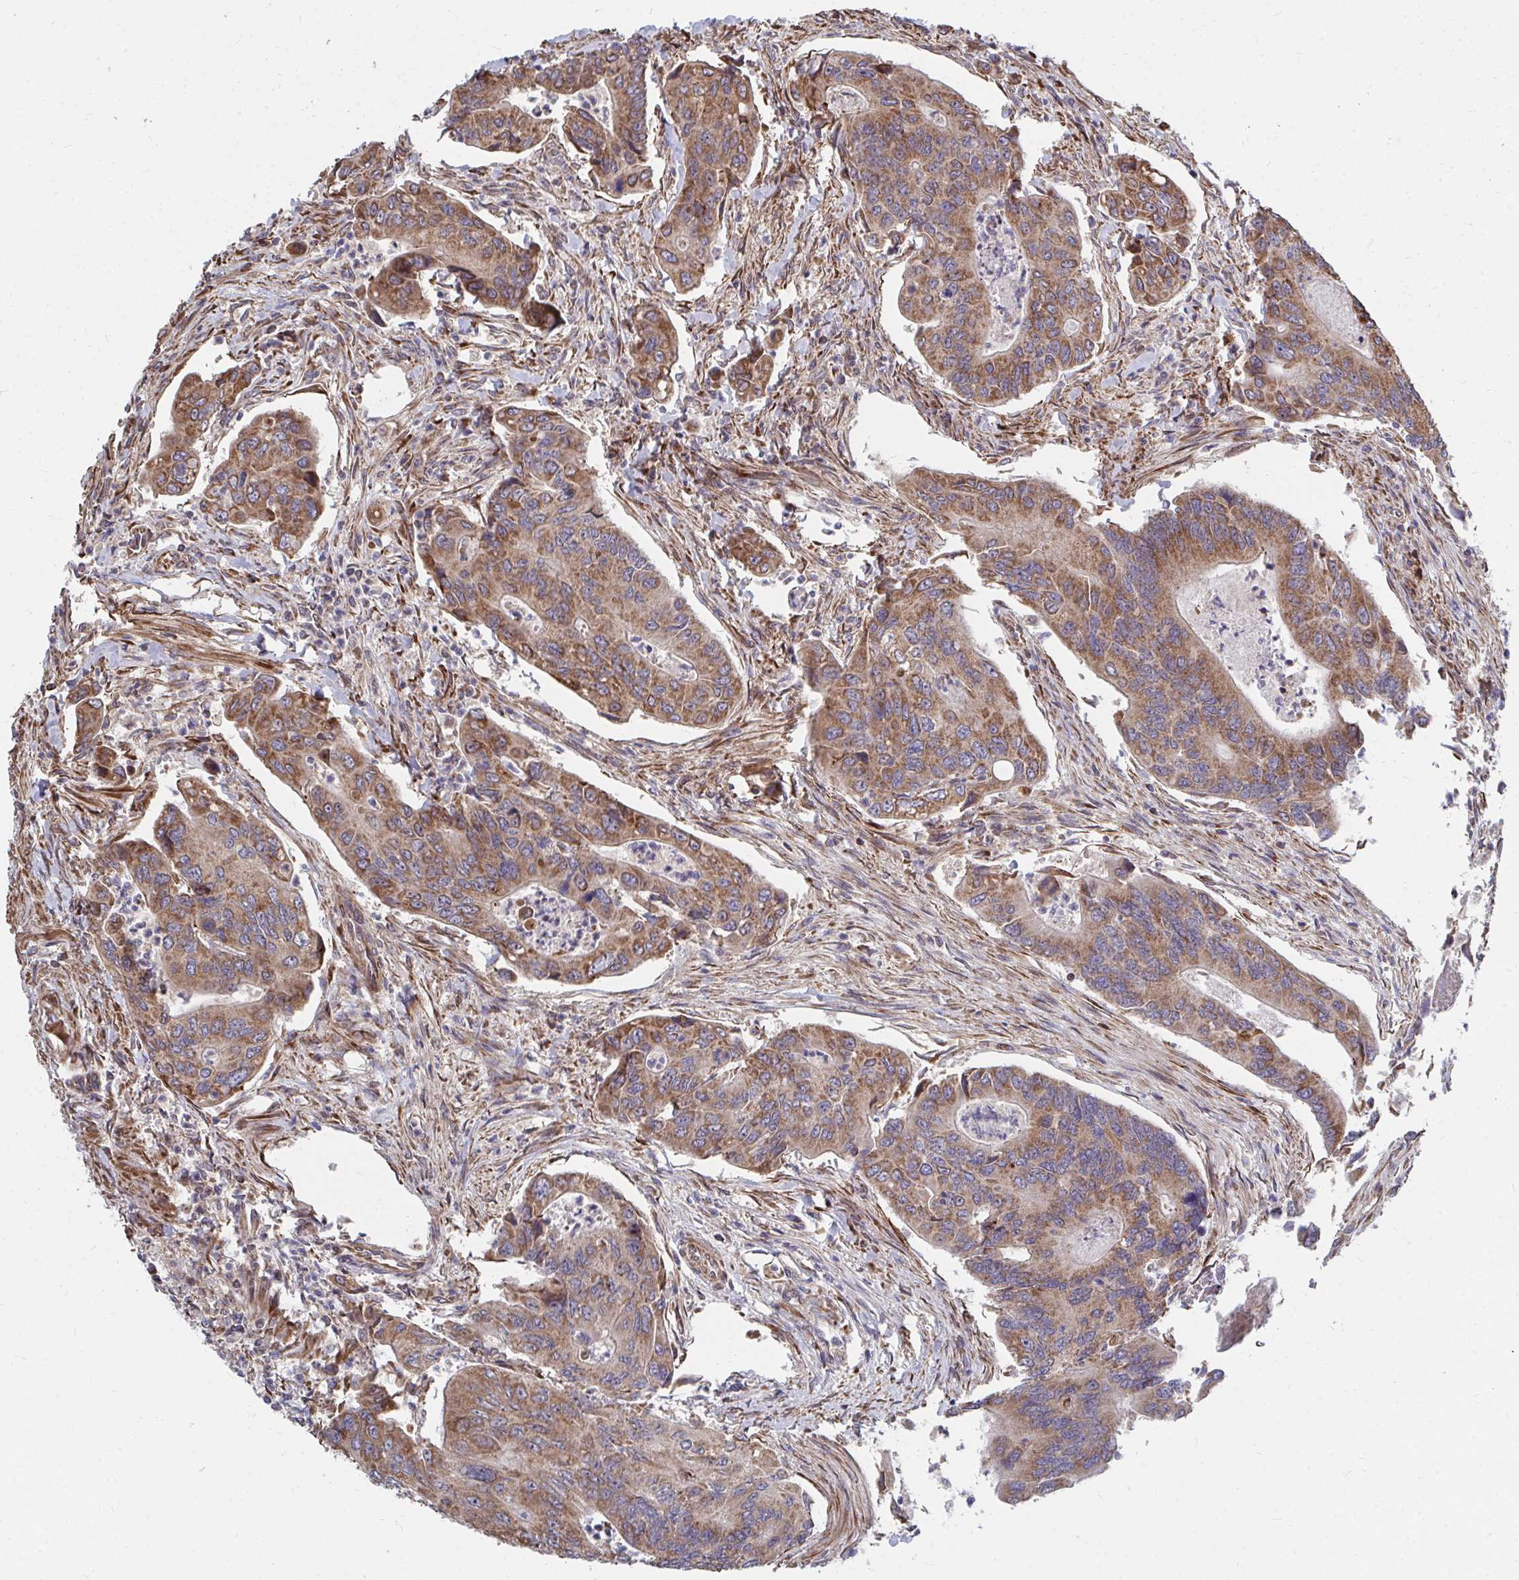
{"staining": {"intensity": "moderate", "quantity": ">75%", "location": "cytoplasmic/membranous"}, "tissue": "colorectal cancer", "cell_type": "Tumor cells", "image_type": "cancer", "snomed": [{"axis": "morphology", "description": "Adenocarcinoma, NOS"}, {"axis": "topography", "description": "Colon"}], "caption": "High-power microscopy captured an immunohistochemistry histopathology image of colorectal cancer, revealing moderate cytoplasmic/membranous expression in approximately >75% of tumor cells.", "gene": "FAM89A", "patient": {"sex": "female", "age": 67}}